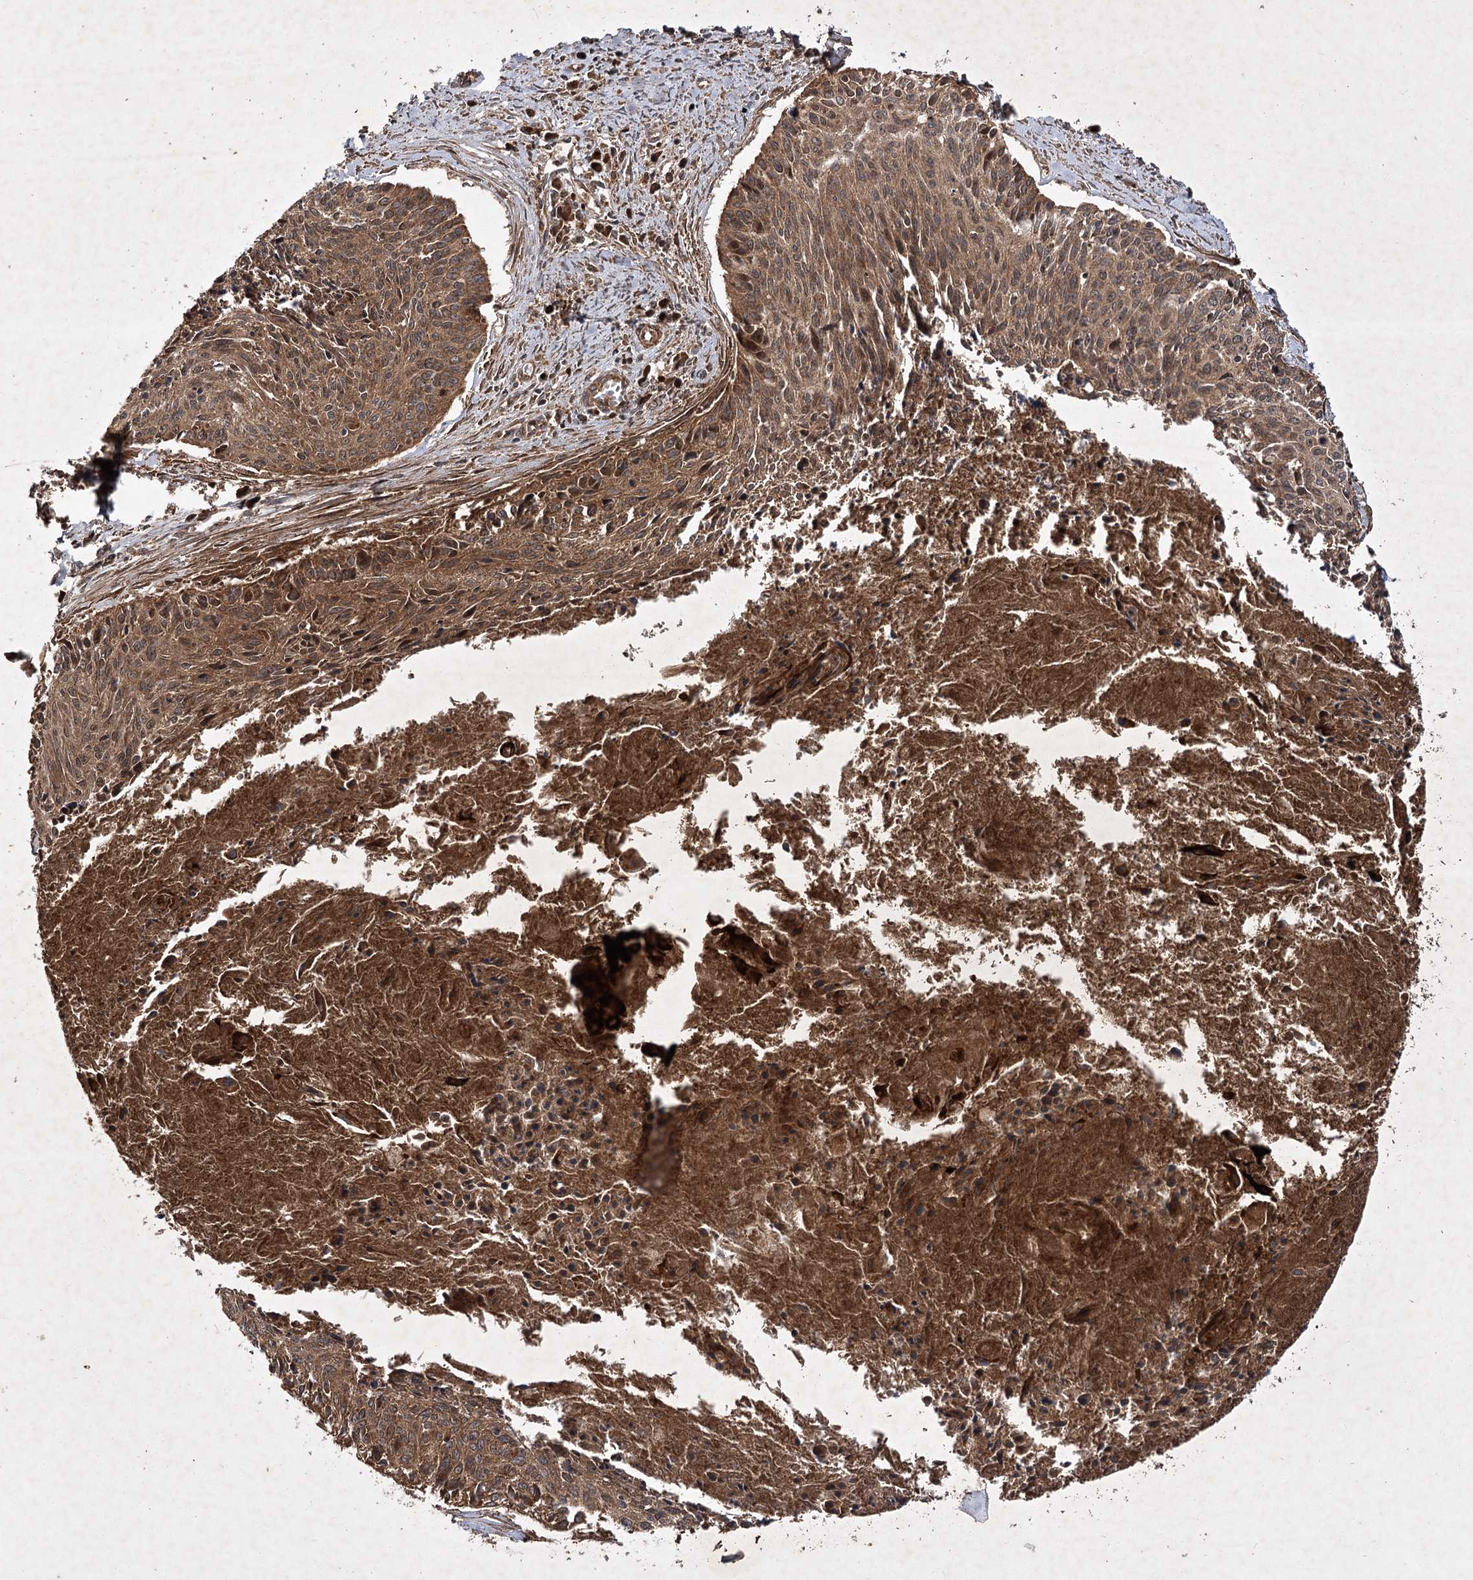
{"staining": {"intensity": "moderate", "quantity": ">75%", "location": "cytoplasmic/membranous"}, "tissue": "cervical cancer", "cell_type": "Tumor cells", "image_type": "cancer", "snomed": [{"axis": "morphology", "description": "Squamous cell carcinoma, NOS"}, {"axis": "topography", "description": "Cervix"}], "caption": "Cervical squamous cell carcinoma tissue exhibits moderate cytoplasmic/membranous expression in about >75% of tumor cells, visualized by immunohistochemistry.", "gene": "DNAJC13", "patient": {"sex": "female", "age": 55}}